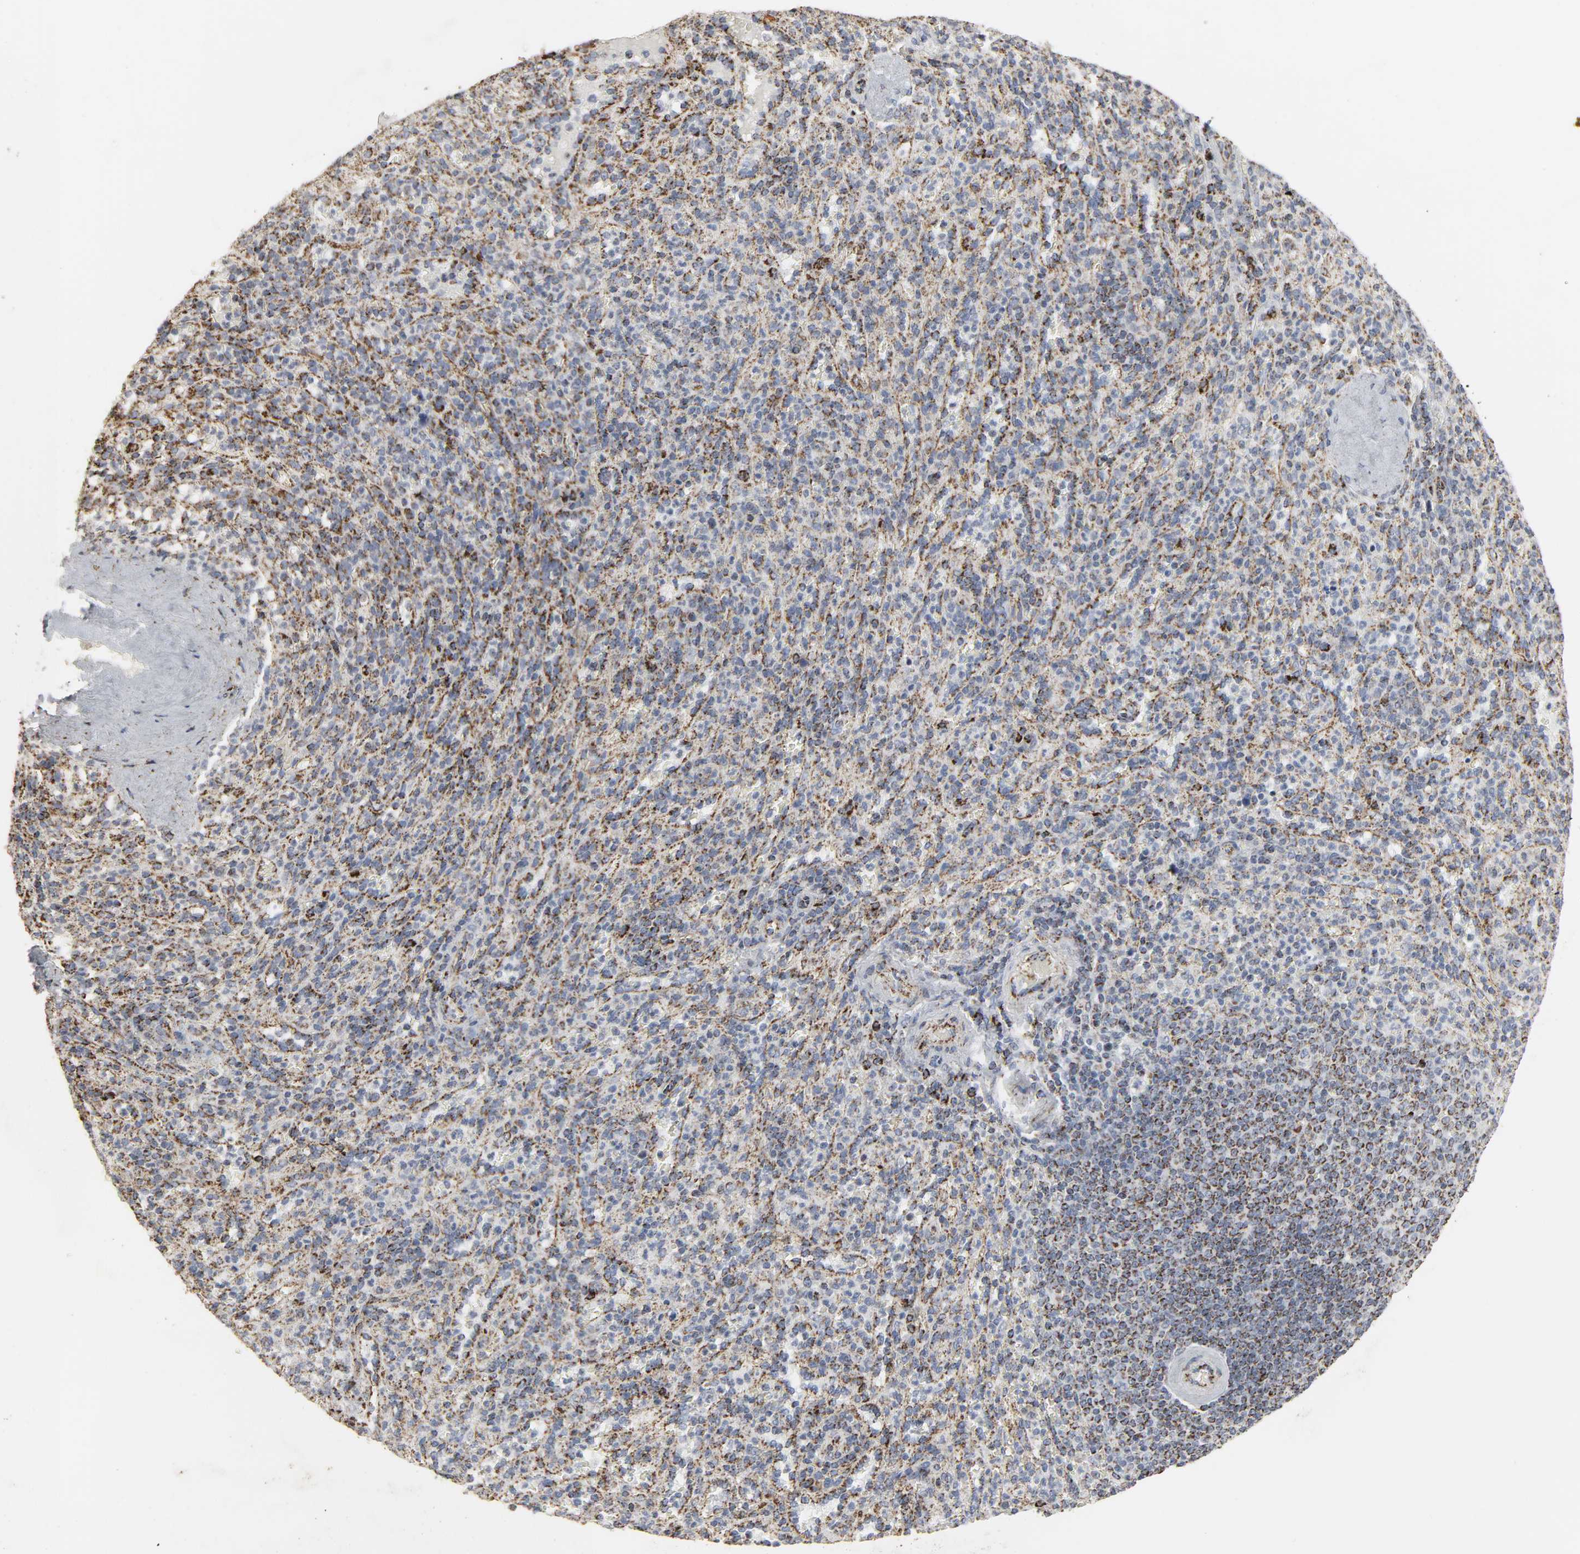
{"staining": {"intensity": "moderate", "quantity": "<25%", "location": "cytoplasmic/membranous"}, "tissue": "spleen", "cell_type": "Cells in red pulp", "image_type": "normal", "snomed": [{"axis": "morphology", "description": "Normal tissue, NOS"}, {"axis": "topography", "description": "Spleen"}], "caption": "IHC of normal human spleen reveals low levels of moderate cytoplasmic/membranous expression in approximately <25% of cells in red pulp.", "gene": "ACAT1", "patient": {"sex": "male", "age": 36}}